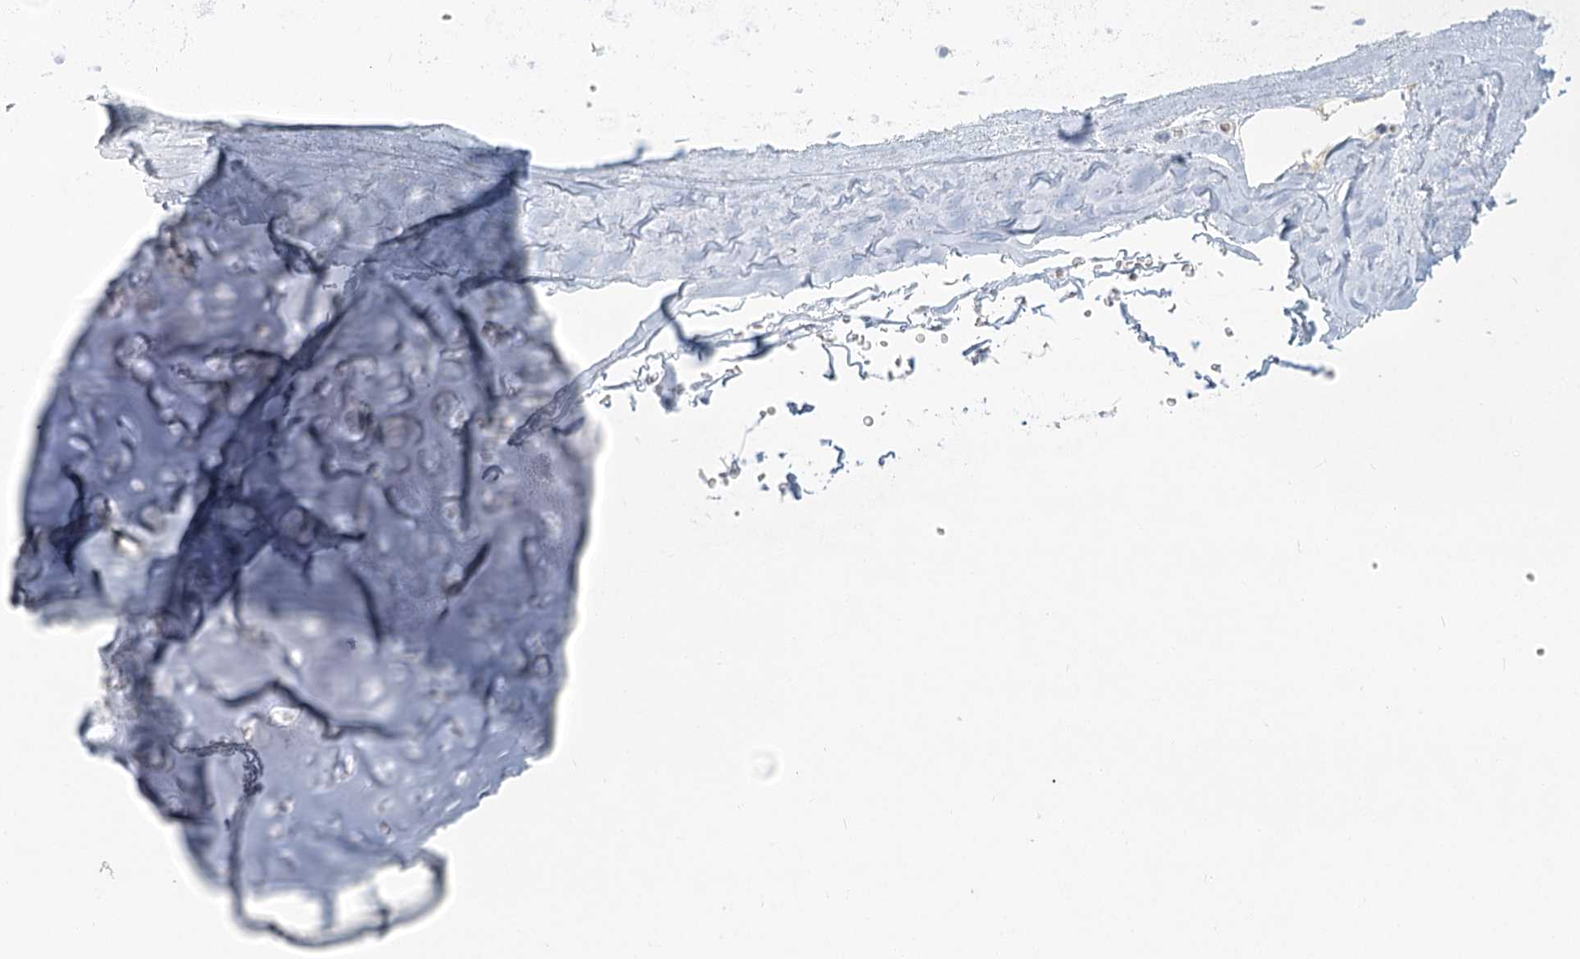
{"staining": {"intensity": "negative", "quantity": "none", "location": "none"}, "tissue": "adipose tissue", "cell_type": "Adipocytes", "image_type": "normal", "snomed": [{"axis": "morphology", "description": "Normal tissue, NOS"}, {"axis": "topography", "description": "Lymph node"}, {"axis": "topography", "description": "Bronchus"}], "caption": "Histopathology image shows no significant protein expression in adipocytes of normal adipose tissue. Brightfield microscopy of immunohistochemistry (IHC) stained with DAB (3,3'-diaminobenzidine) (brown) and hematoxylin (blue), captured at high magnification.", "gene": "LRP2BP", "patient": {"sex": "male", "age": 63}}